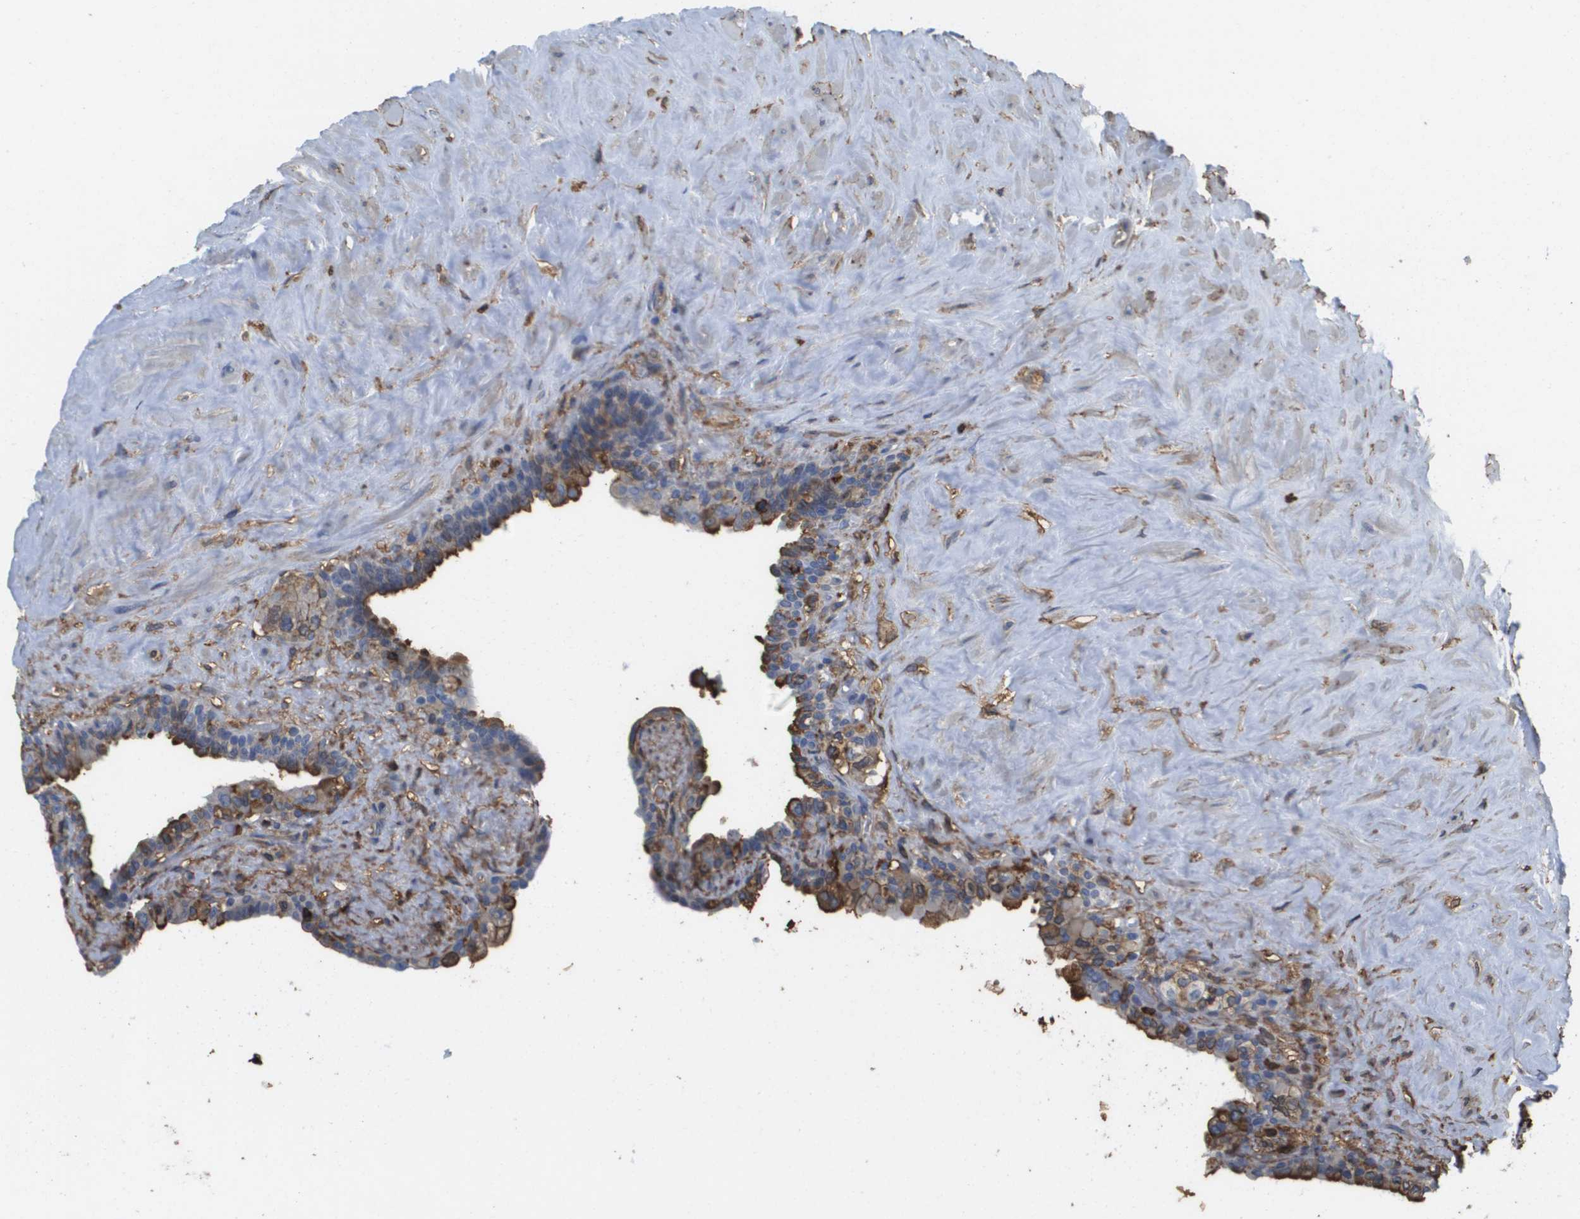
{"staining": {"intensity": "weak", "quantity": "25%-75%", "location": "cytoplasmic/membranous"}, "tissue": "seminal vesicle", "cell_type": "Glandular cells", "image_type": "normal", "snomed": [{"axis": "morphology", "description": "Normal tissue, NOS"}, {"axis": "topography", "description": "Seminal veicle"}], "caption": "A brown stain shows weak cytoplasmic/membranous expression of a protein in glandular cells of normal seminal vesicle.", "gene": "PASK", "patient": {"sex": "male", "age": 63}}